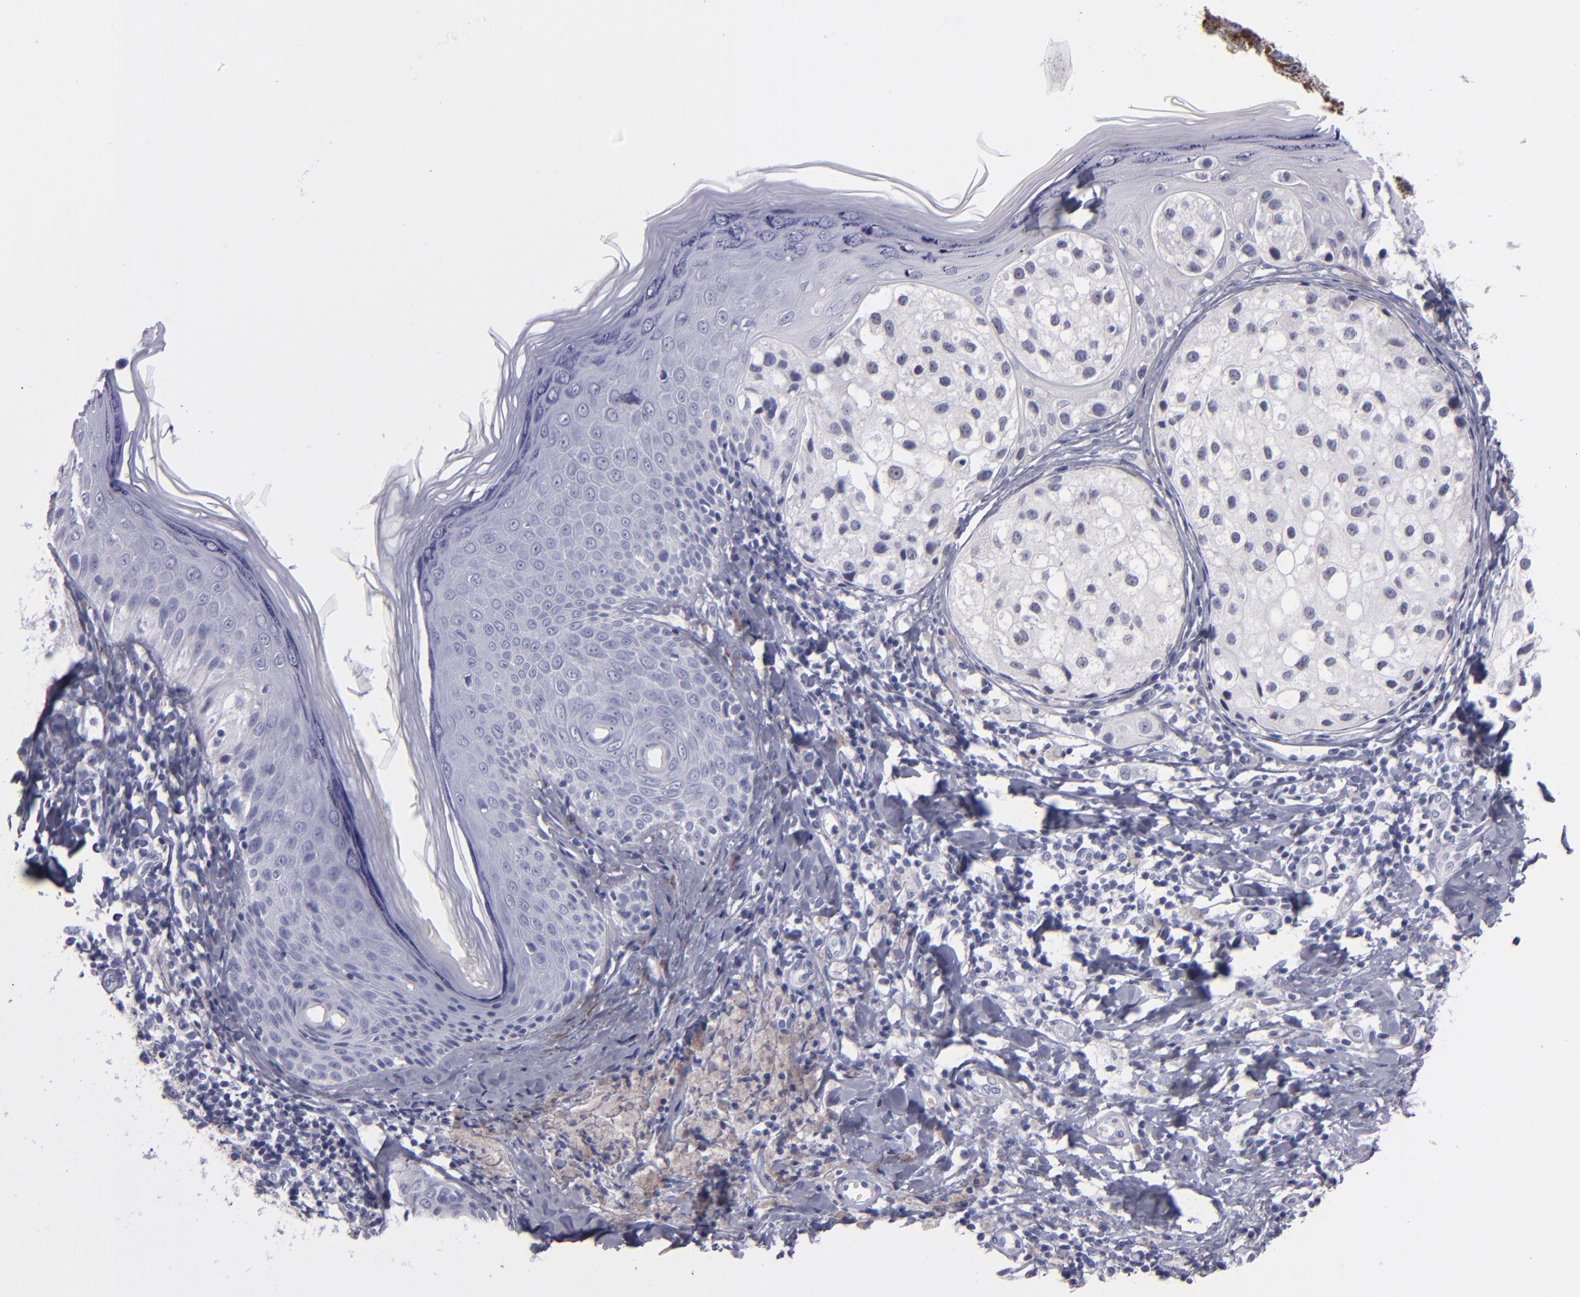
{"staining": {"intensity": "negative", "quantity": "none", "location": "none"}, "tissue": "melanoma", "cell_type": "Tumor cells", "image_type": "cancer", "snomed": [{"axis": "morphology", "description": "Malignant melanoma, NOS"}, {"axis": "topography", "description": "Skin"}], "caption": "Malignant melanoma stained for a protein using immunohistochemistry demonstrates no expression tumor cells.", "gene": "MYH11", "patient": {"sex": "male", "age": 23}}